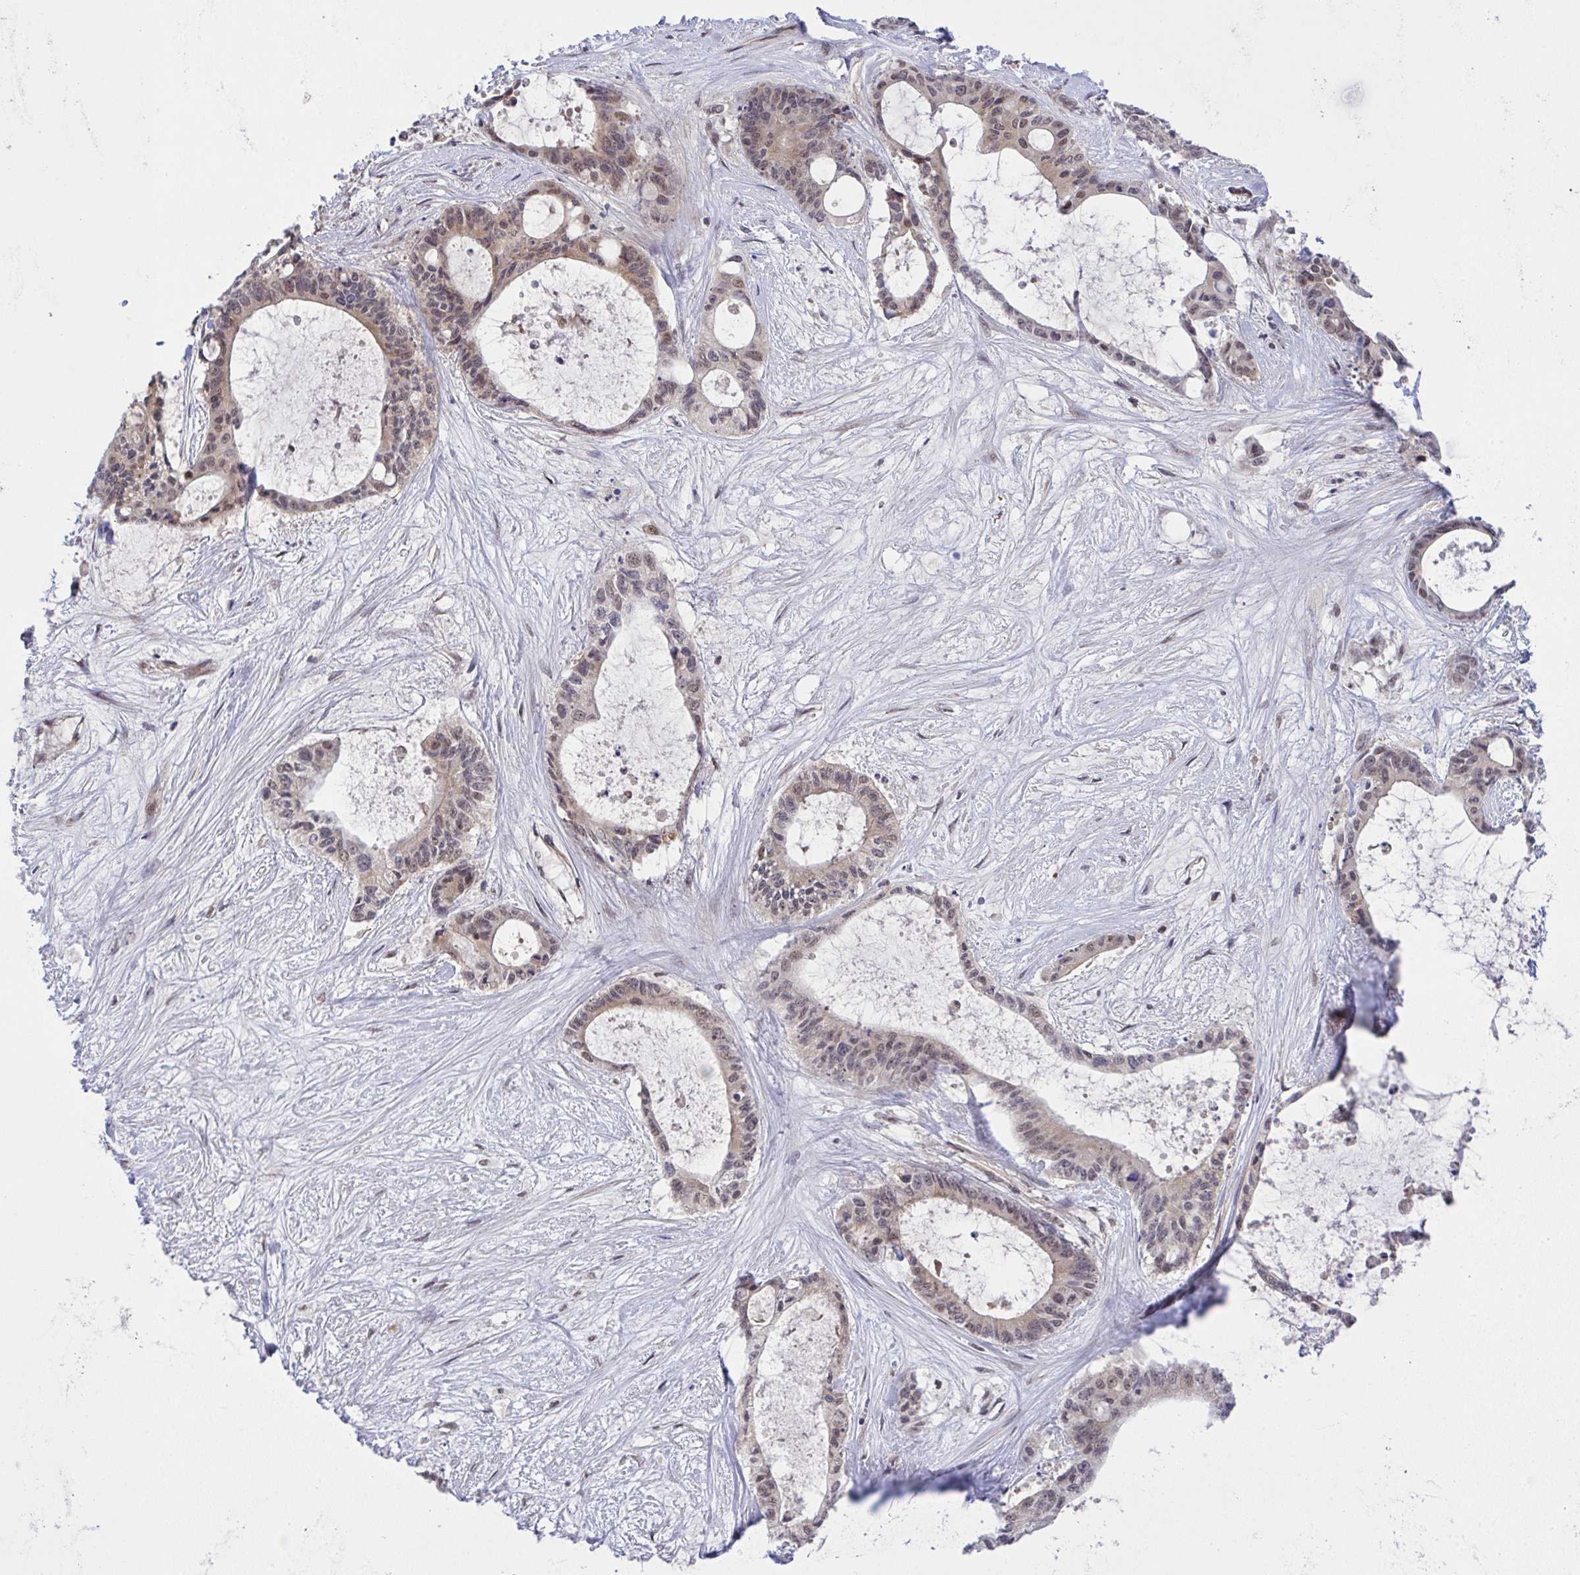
{"staining": {"intensity": "weak", "quantity": "25%-75%", "location": "cytoplasmic/membranous,nuclear"}, "tissue": "liver cancer", "cell_type": "Tumor cells", "image_type": "cancer", "snomed": [{"axis": "morphology", "description": "Normal tissue, NOS"}, {"axis": "morphology", "description": "Cholangiocarcinoma"}, {"axis": "topography", "description": "Liver"}, {"axis": "topography", "description": "Peripheral nerve tissue"}], "caption": "Tumor cells demonstrate low levels of weak cytoplasmic/membranous and nuclear staining in about 25%-75% of cells in human liver cancer. Nuclei are stained in blue.", "gene": "C9orf64", "patient": {"sex": "female", "age": 73}}